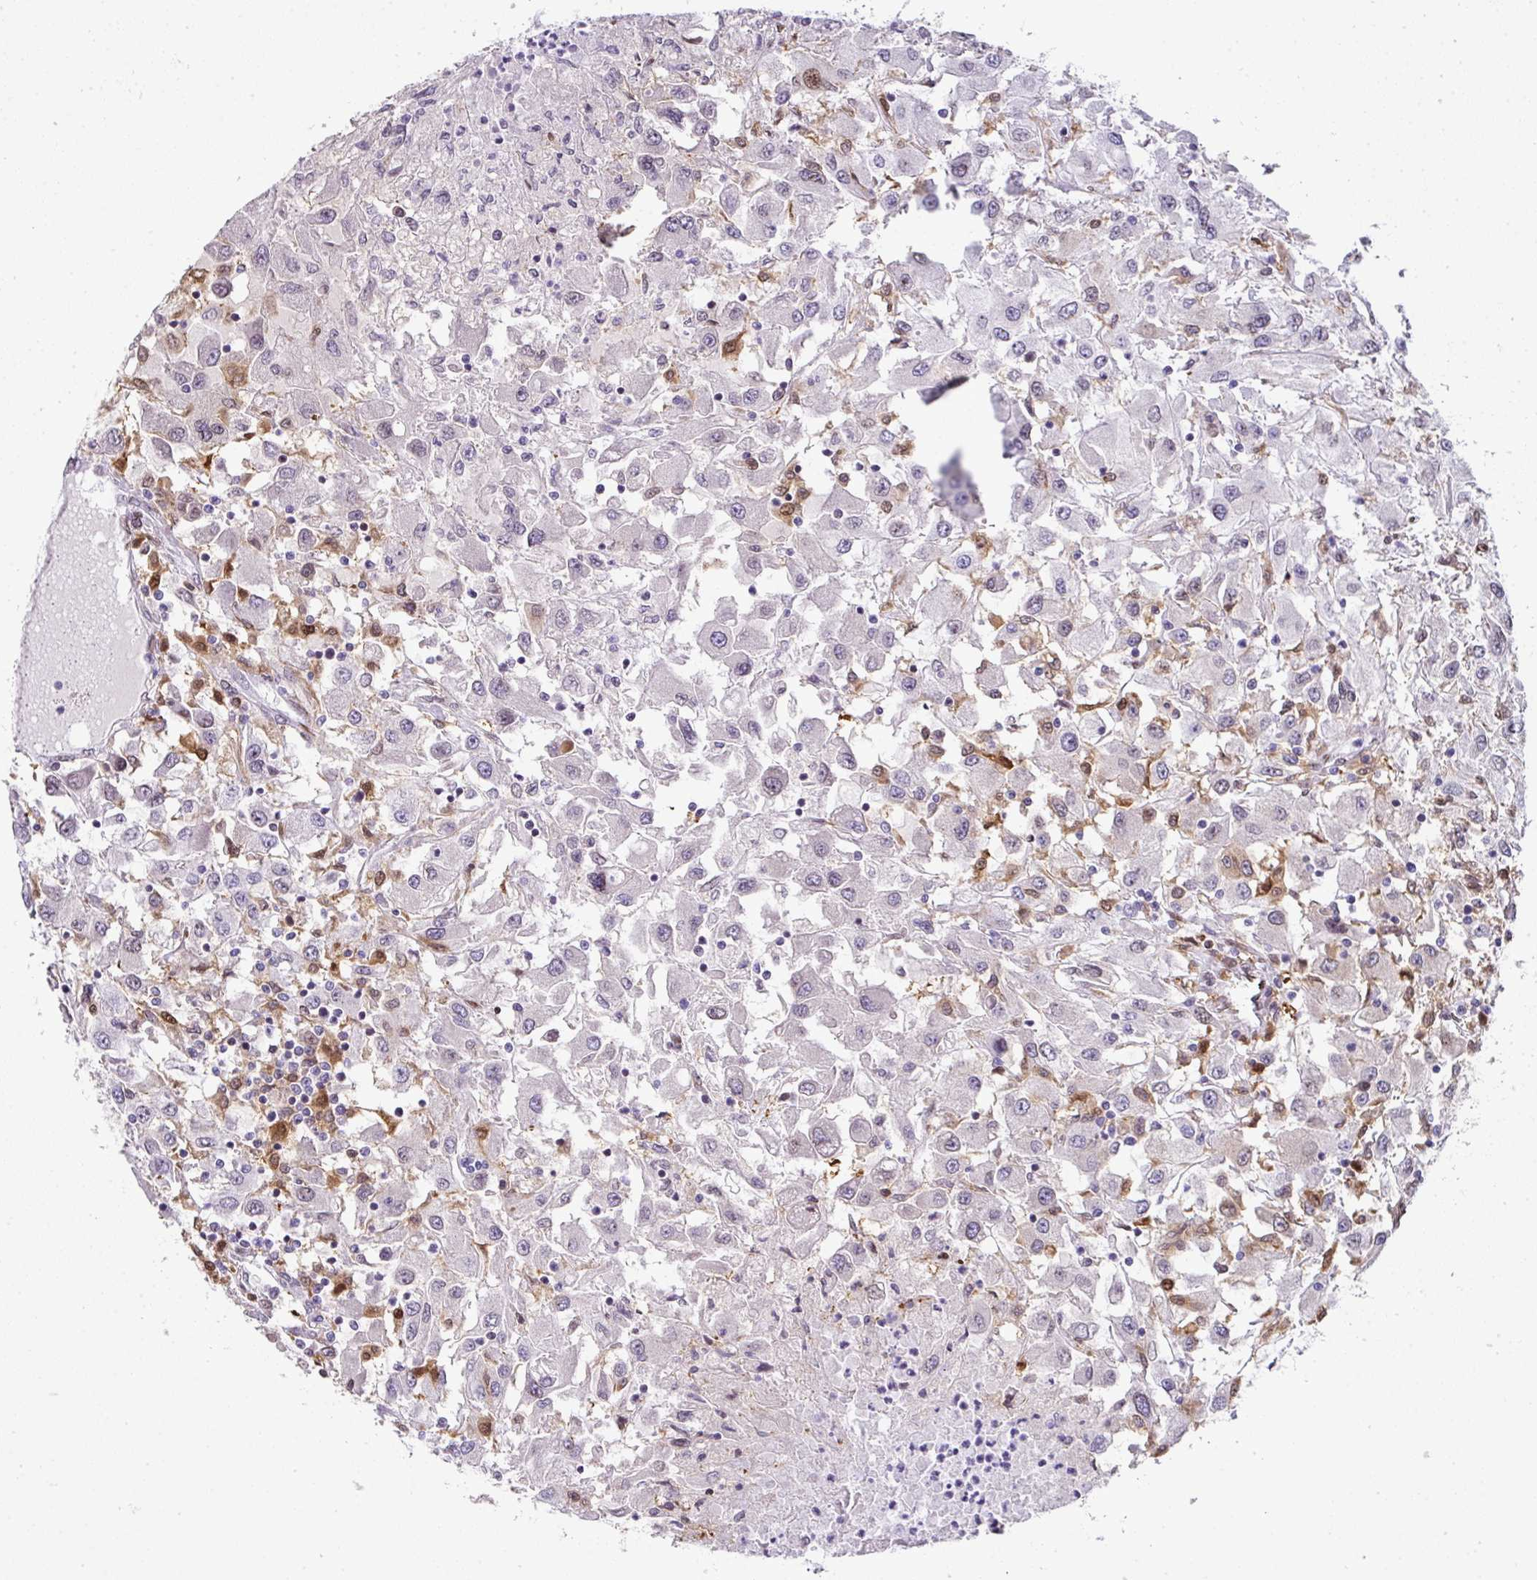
{"staining": {"intensity": "negative", "quantity": "none", "location": "none"}, "tissue": "renal cancer", "cell_type": "Tumor cells", "image_type": "cancer", "snomed": [{"axis": "morphology", "description": "Adenocarcinoma, NOS"}, {"axis": "topography", "description": "Kidney"}], "caption": "Immunohistochemistry of human adenocarcinoma (renal) reveals no expression in tumor cells.", "gene": "PLK1", "patient": {"sex": "female", "age": 67}}